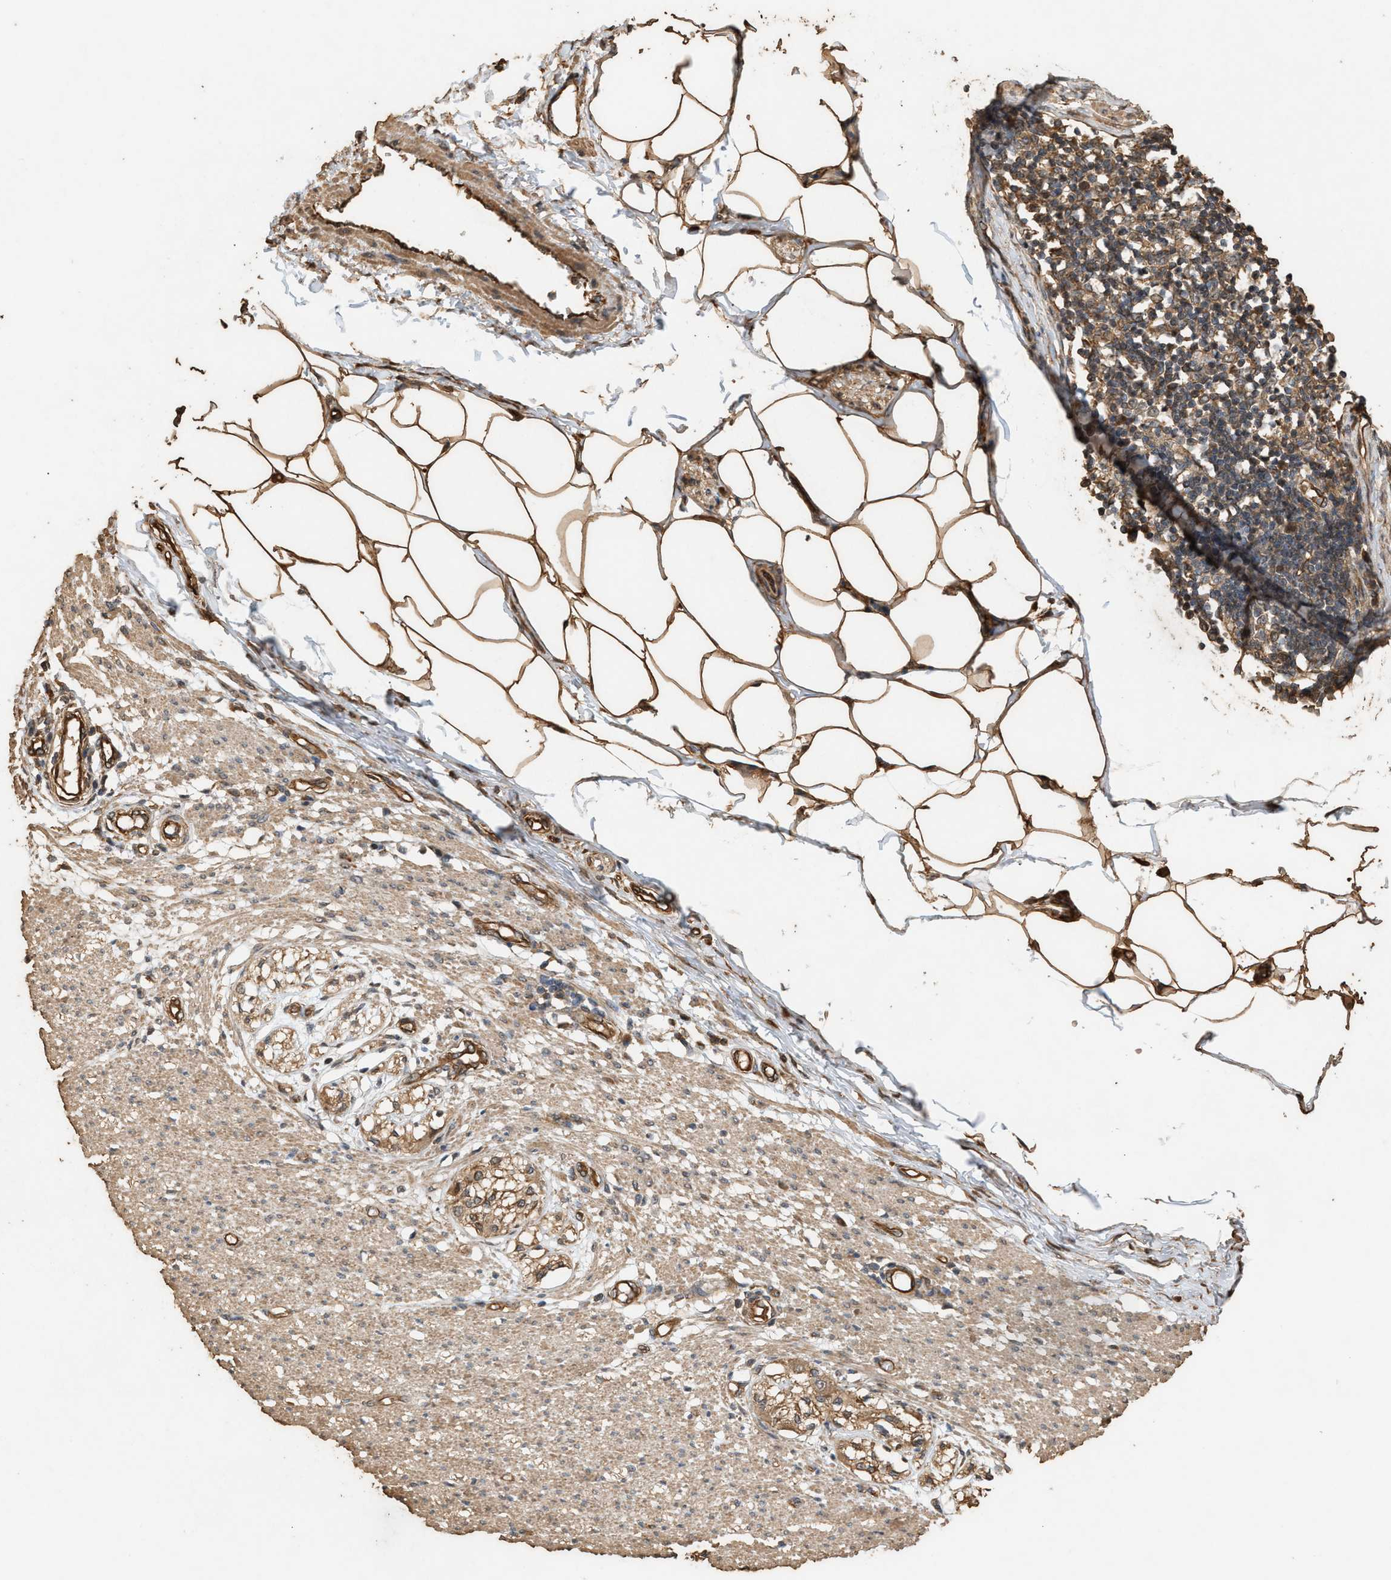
{"staining": {"intensity": "weak", "quantity": ">75%", "location": "cytoplasmic/membranous"}, "tissue": "smooth muscle", "cell_type": "Smooth muscle cells", "image_type": "normal", "snomed": [{"axis": "morphology", "description": "Normal tissue, NOS"}, {"axis": "morphology", "description": "Adenocarcinoma, NOS"}, {"axis": "topography", "description": "Colon"}, {"axis": "topography", "description": "Peripheral nerve tissue"}], "caption": "Immunohistochemistry (DAB) staining of unremarkable smooth muscle demonstrates weak cytoplasmic/membranous protein positivity in approximately >75% of smooth muscle cells.", "gene": "DCAF7", "patient": {"sex": "male", "age": 14}}